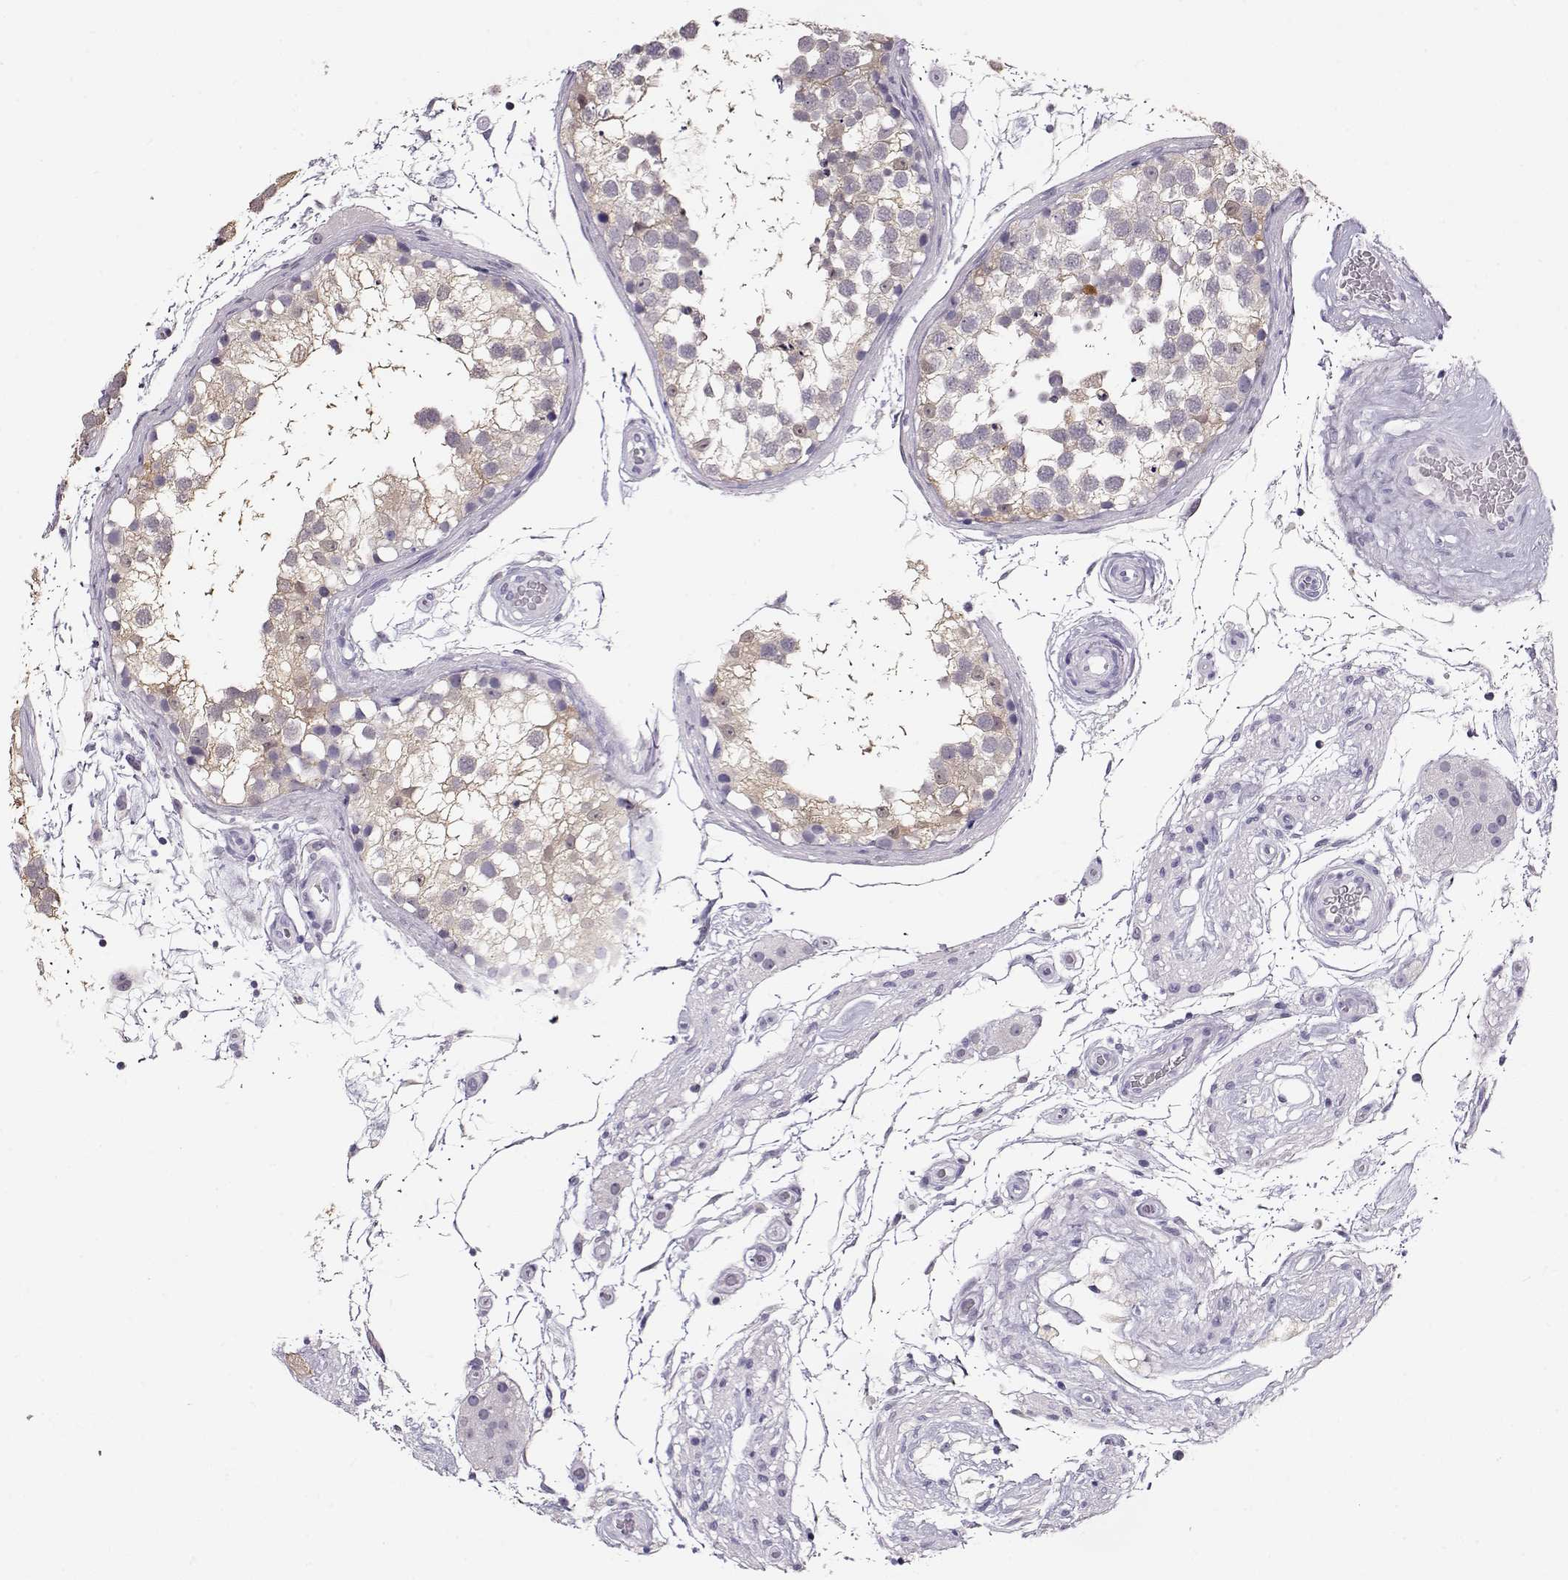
{"staining": {"intensity": "weak", "quantity": "<25%", "location": "cytoplasmic/membranous"}, "tissue": "testis", "cell_type": "Cells in seminiferous ducts", "image_type": "normal", "snomed": [{"axis": "morphology", "description": "Normal tissue, NOS"}, {"axis": "morphology", "description": "Seminoma, NOS"}, {"axis": "topography", "description": "Testis"}], "caption": "The immunohistochemistry photomicrograph has no significant positivity in cells in seminiferous ducts of testis.", "gene": "CCR8", "patient": {"sex": "male", "age": 65}}